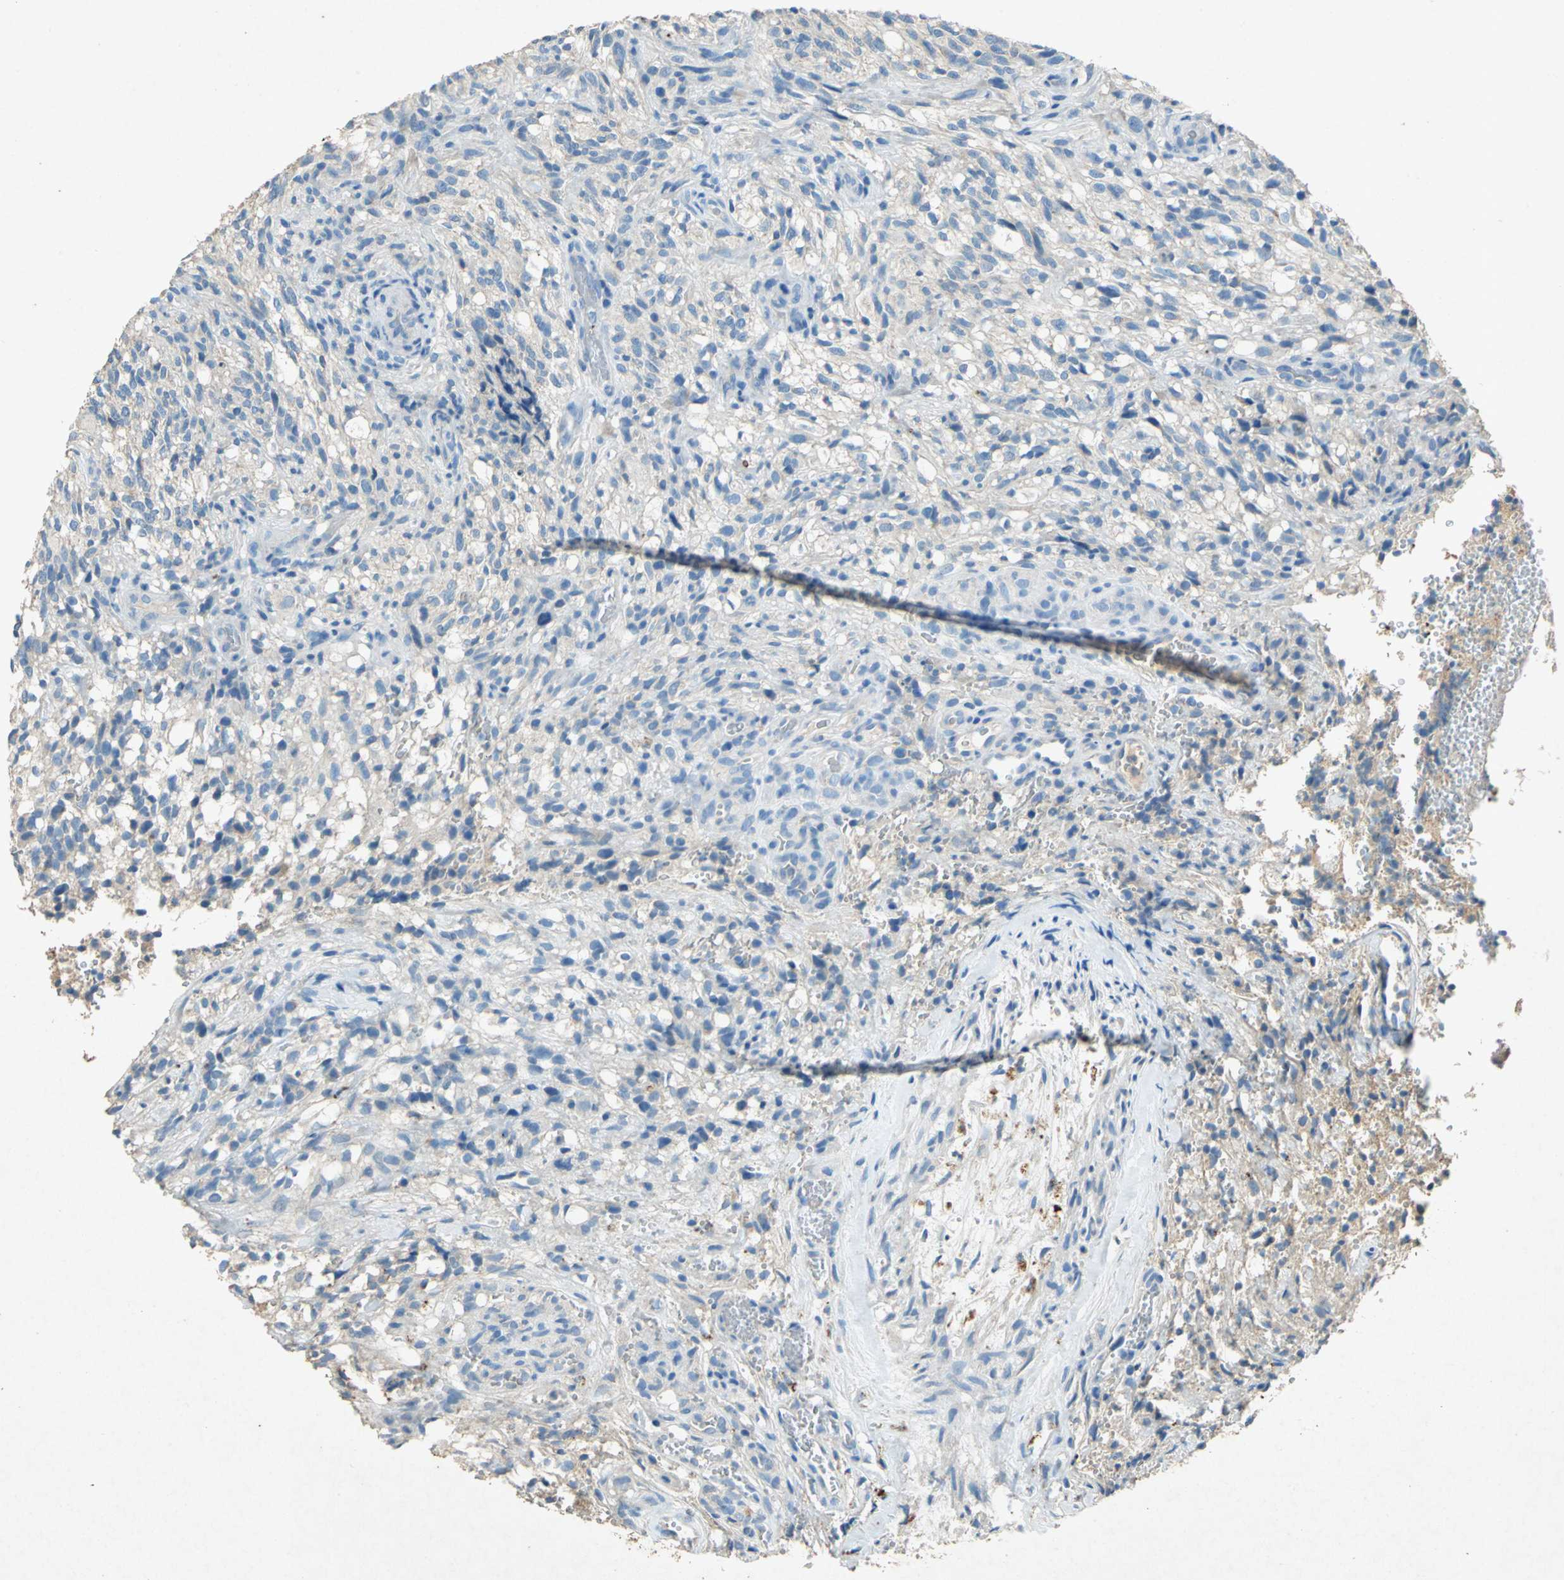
{"staining": {"intensity": "weak", "quantity": "25%-75%", "location": "cytoplasmic/membranous"}, "tissue": "glioma", "cell_type": "Tumor cells", "image_type": "cancer", "snomed": [{"axis": "morphology", "description": "Normal tissue, NOS"}, {"axis": "morphology", "description": "Glioma, malignant, High grade"}, {"axis": "topography", "description": "Cerebral cortex"}], "caption": "Immunohistochemical staining of malignant high-grade glioma displays weak cytoplasmic/membranous protein positivity in about 25%-75% of tumor cells.", "gene": "ADAMTS5", "patient": {"sex": "male", "age": 75}}